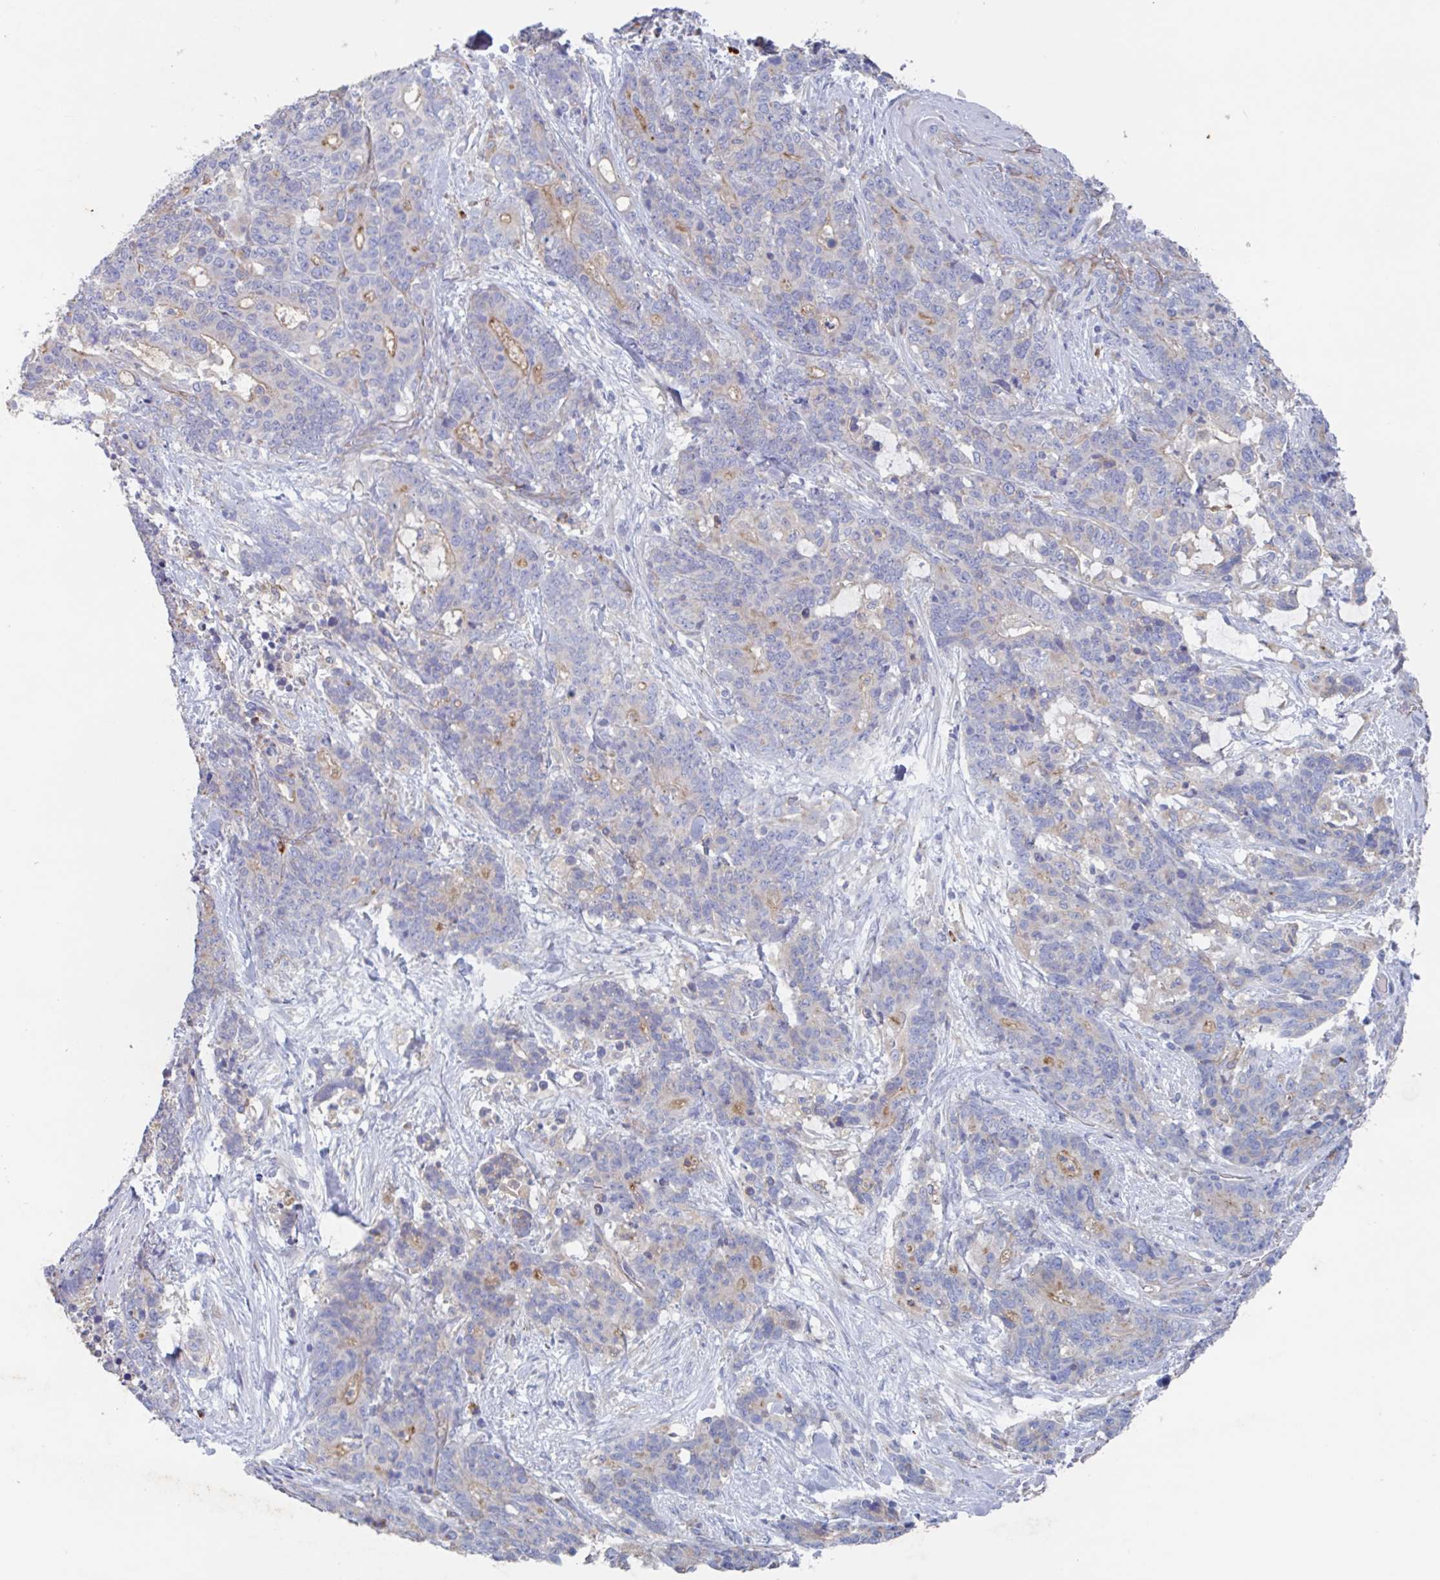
{"staining": {"intensity": "negative", "quantity": "none", "location": "none"}, "tissue": "stomach cancer", "cell_type": "Tumor cells", "image_type": "cancer", "snomed": [{"axis": "morphology", "description": "Normal tissue, NOS"}, {"axis": "morphology", "description": "Adenocarcinoma, NOS"}, {"axis": "topography", "description": "Stomach"}], "caption": "This is a photomicrograph of immunohistochemistry staining of adenocarcinoma (stomach), which shows no expression in tumor cells.", "gene": "MANBA", "patient": {"sex": "female", "age": 64}}